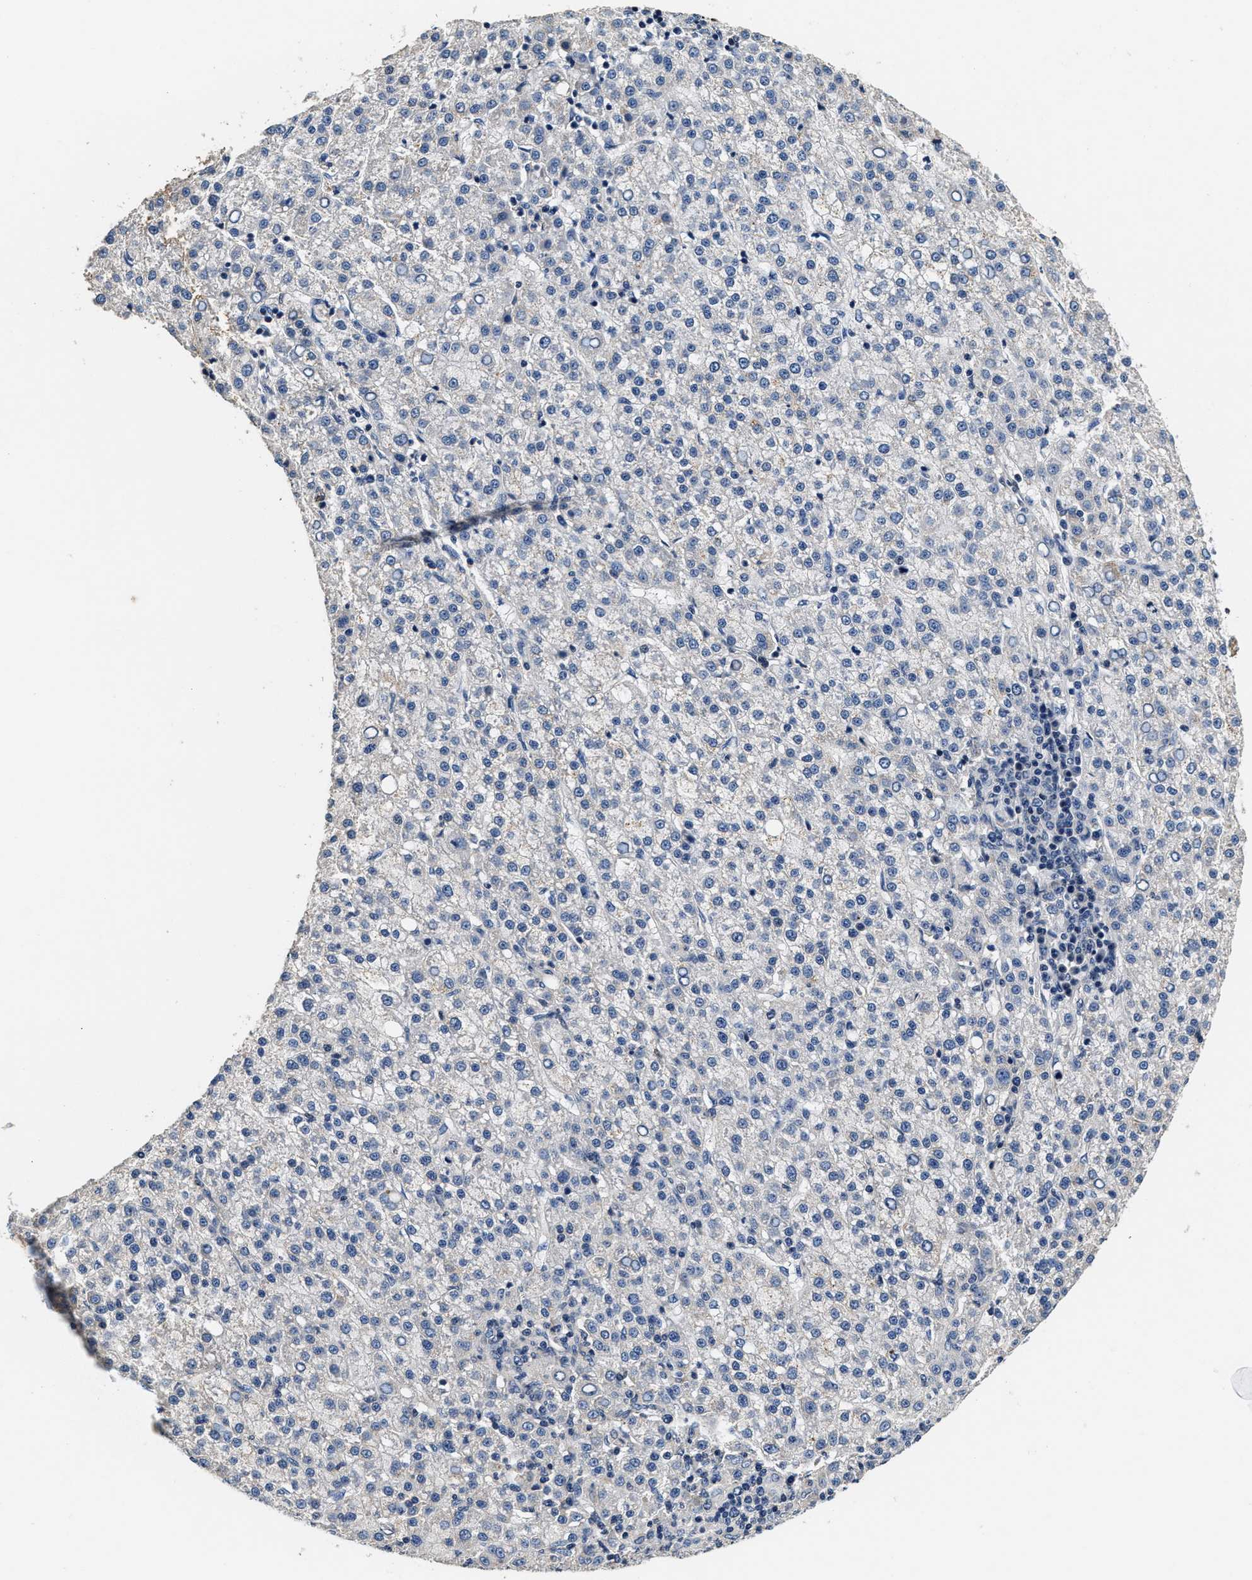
{"staining": {"intensity": "negative", "quantity": "none", "location": "none"}, "tissue": "liver cancer", "cell_type": "Tumor cells", "image_type": "cancer", "snomed": [{"axis": "morphology", "description": "Carcinoma, Hepatocellular, NOS"}, {"axis": "topography", "description": "Liver"}], "caption": "IHC of human hepatocellular carcinoma (liver) demonstrates no positivity in tumor cells.", "gene": "ANKIB1", "patient": {"sex": "female", "age": 58}}